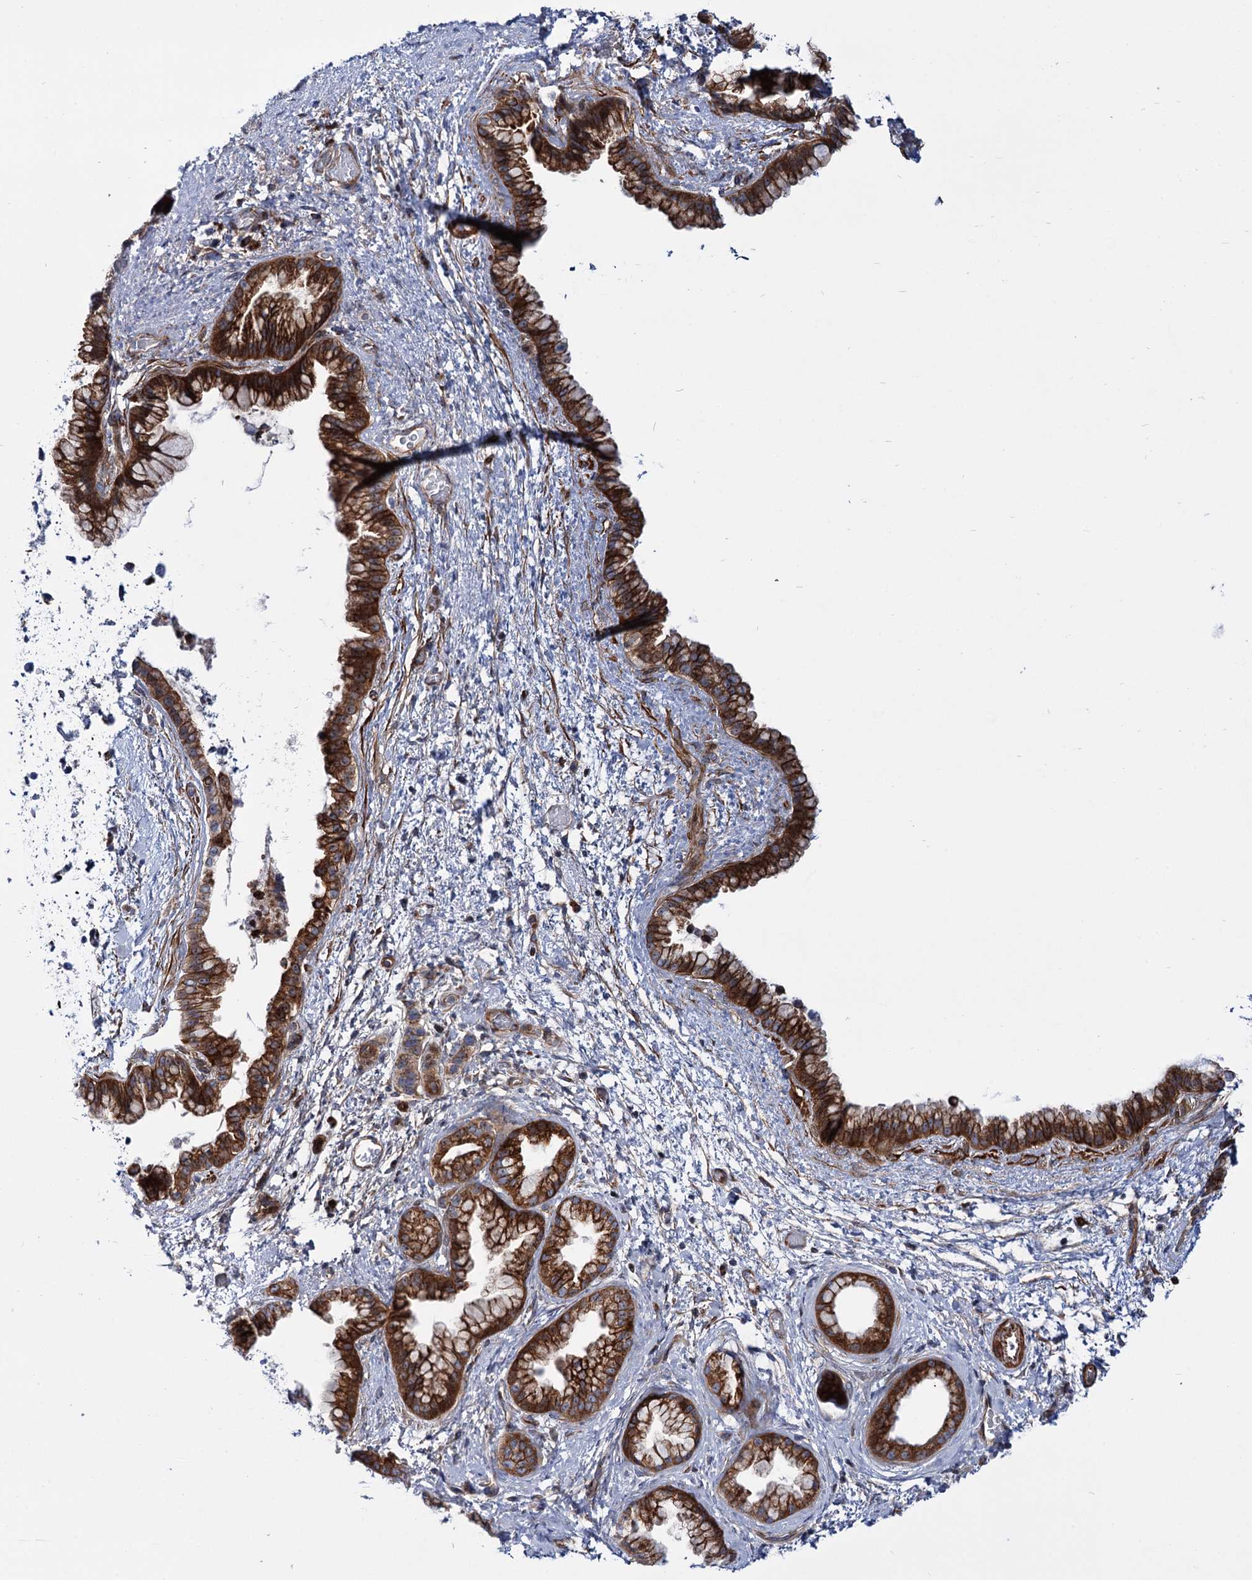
{"staining": {"intensity": "strong", "quantity": ">75%", "location": "cytoplasmic/membranous"}, "tissue": "pancreatic cancer", "cell_type": "Tumor cells", "image_type": "cancer", "snomed": [{"axis": "morphology", "description": "Adenocarcinoma, NOS"}, {"axis": "topography", "description": "Pancreas"}], "caption": "A high-resolution image shows immunohistochemistry staining of pancreatic adenocarcinoma, which exhibits strong cytoplasmic/membranous positivity in approximately >75% of tumor cells.", "gene": "THAP9", "patient": {"sex": "female", "age": 78}}